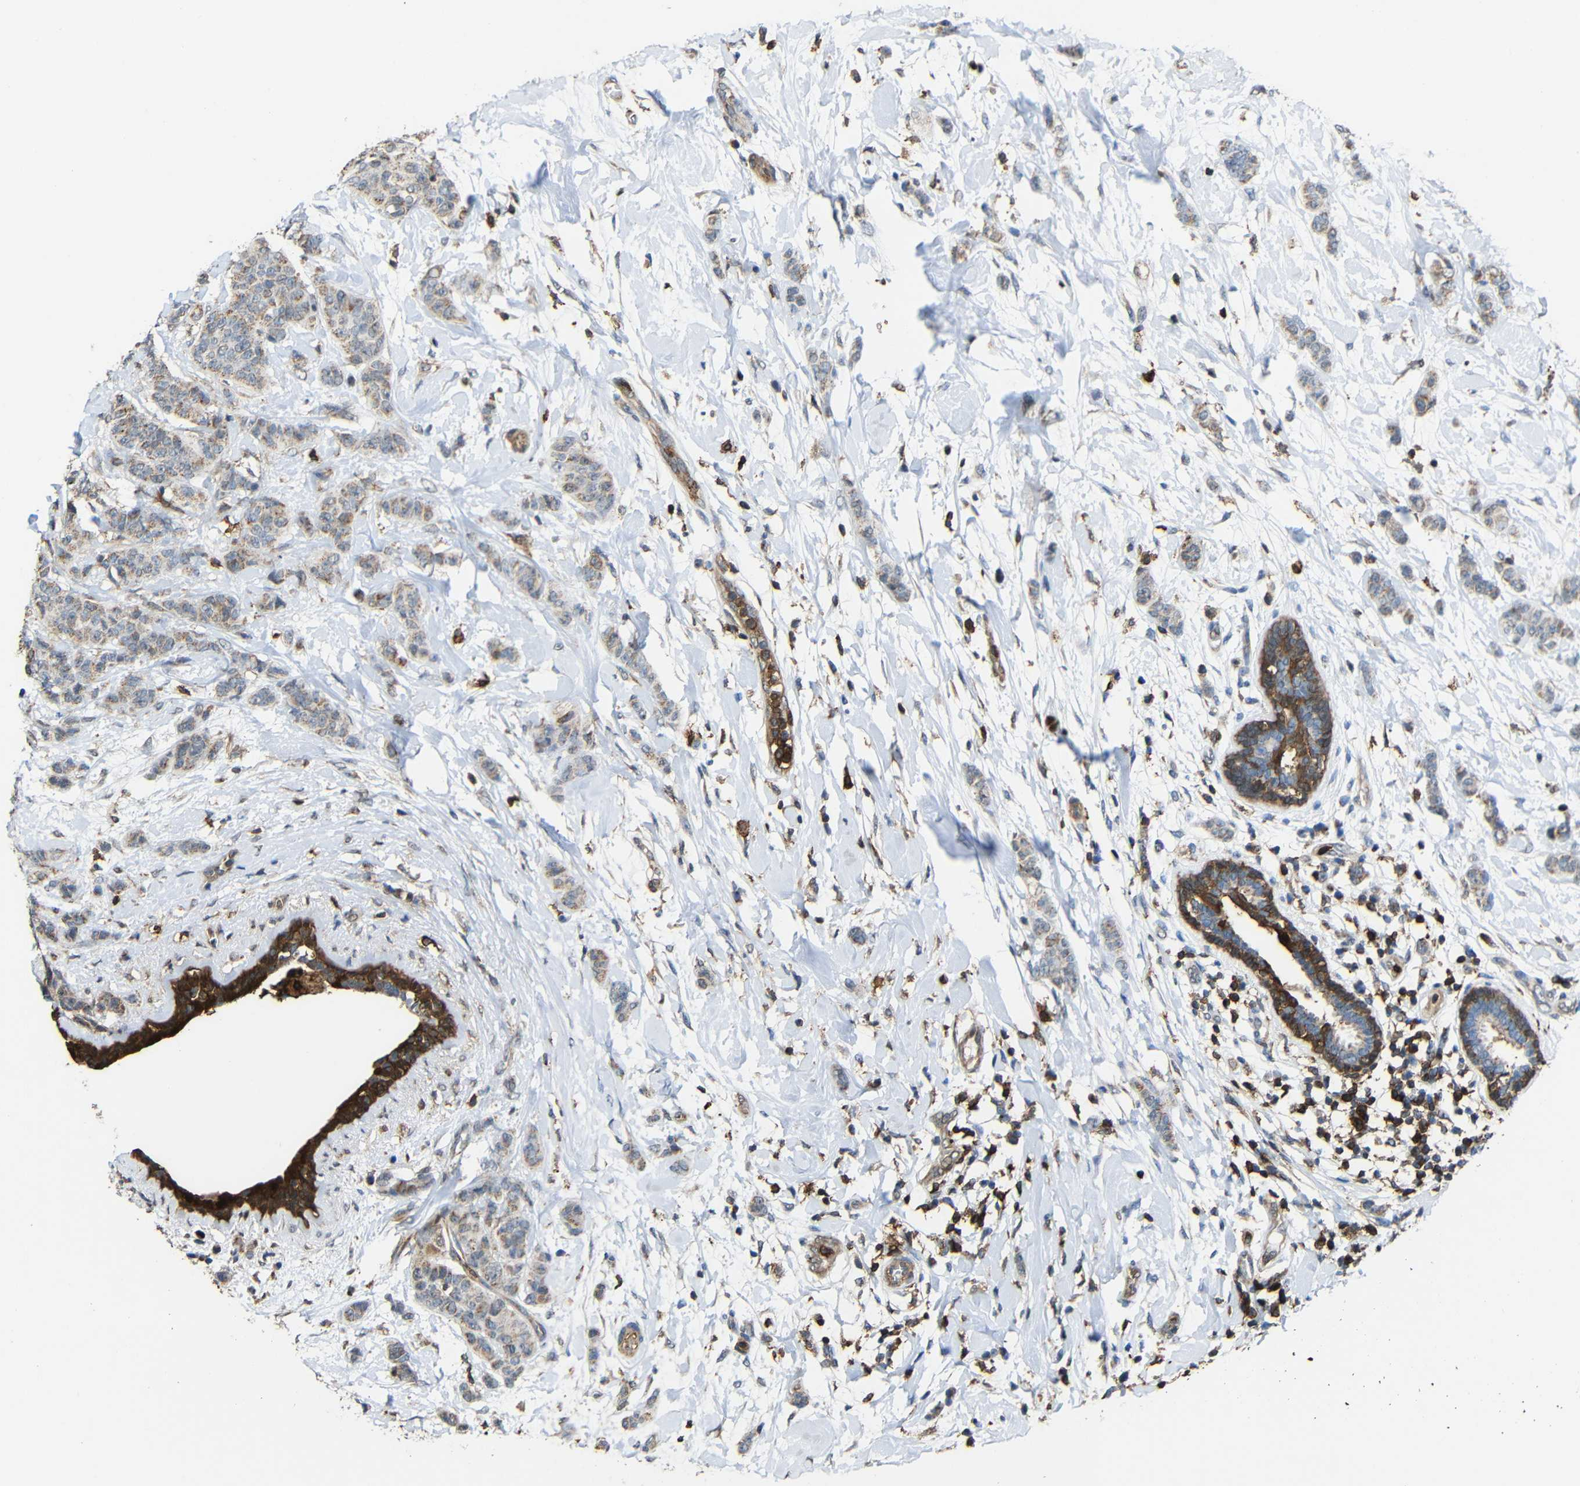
{"staining": {"intensity": "moderate", "quantity": ">75%", "location": "cytoplasmic/membranous"}, "tissue": "breast cancer", "cell_type": "Tumor cells", "image_type": "cancer", "snomed": [{"axis": "morphology", "description": "Normal tissue, NOS"}, {"axis": "morphology", "description": "Duct carcinoma"}, {"axis": "topography", "description": "Breast"}], "caption": "Immunohistochemical staining of human breast cancer (invasive ductal carcinoma) demonstrates moderate cytoplasmic/membranous protein staining in approximately >75% of tumor cells.", "gene": "C1GALT1", "patient": {"sex": "female", "age": 40}}